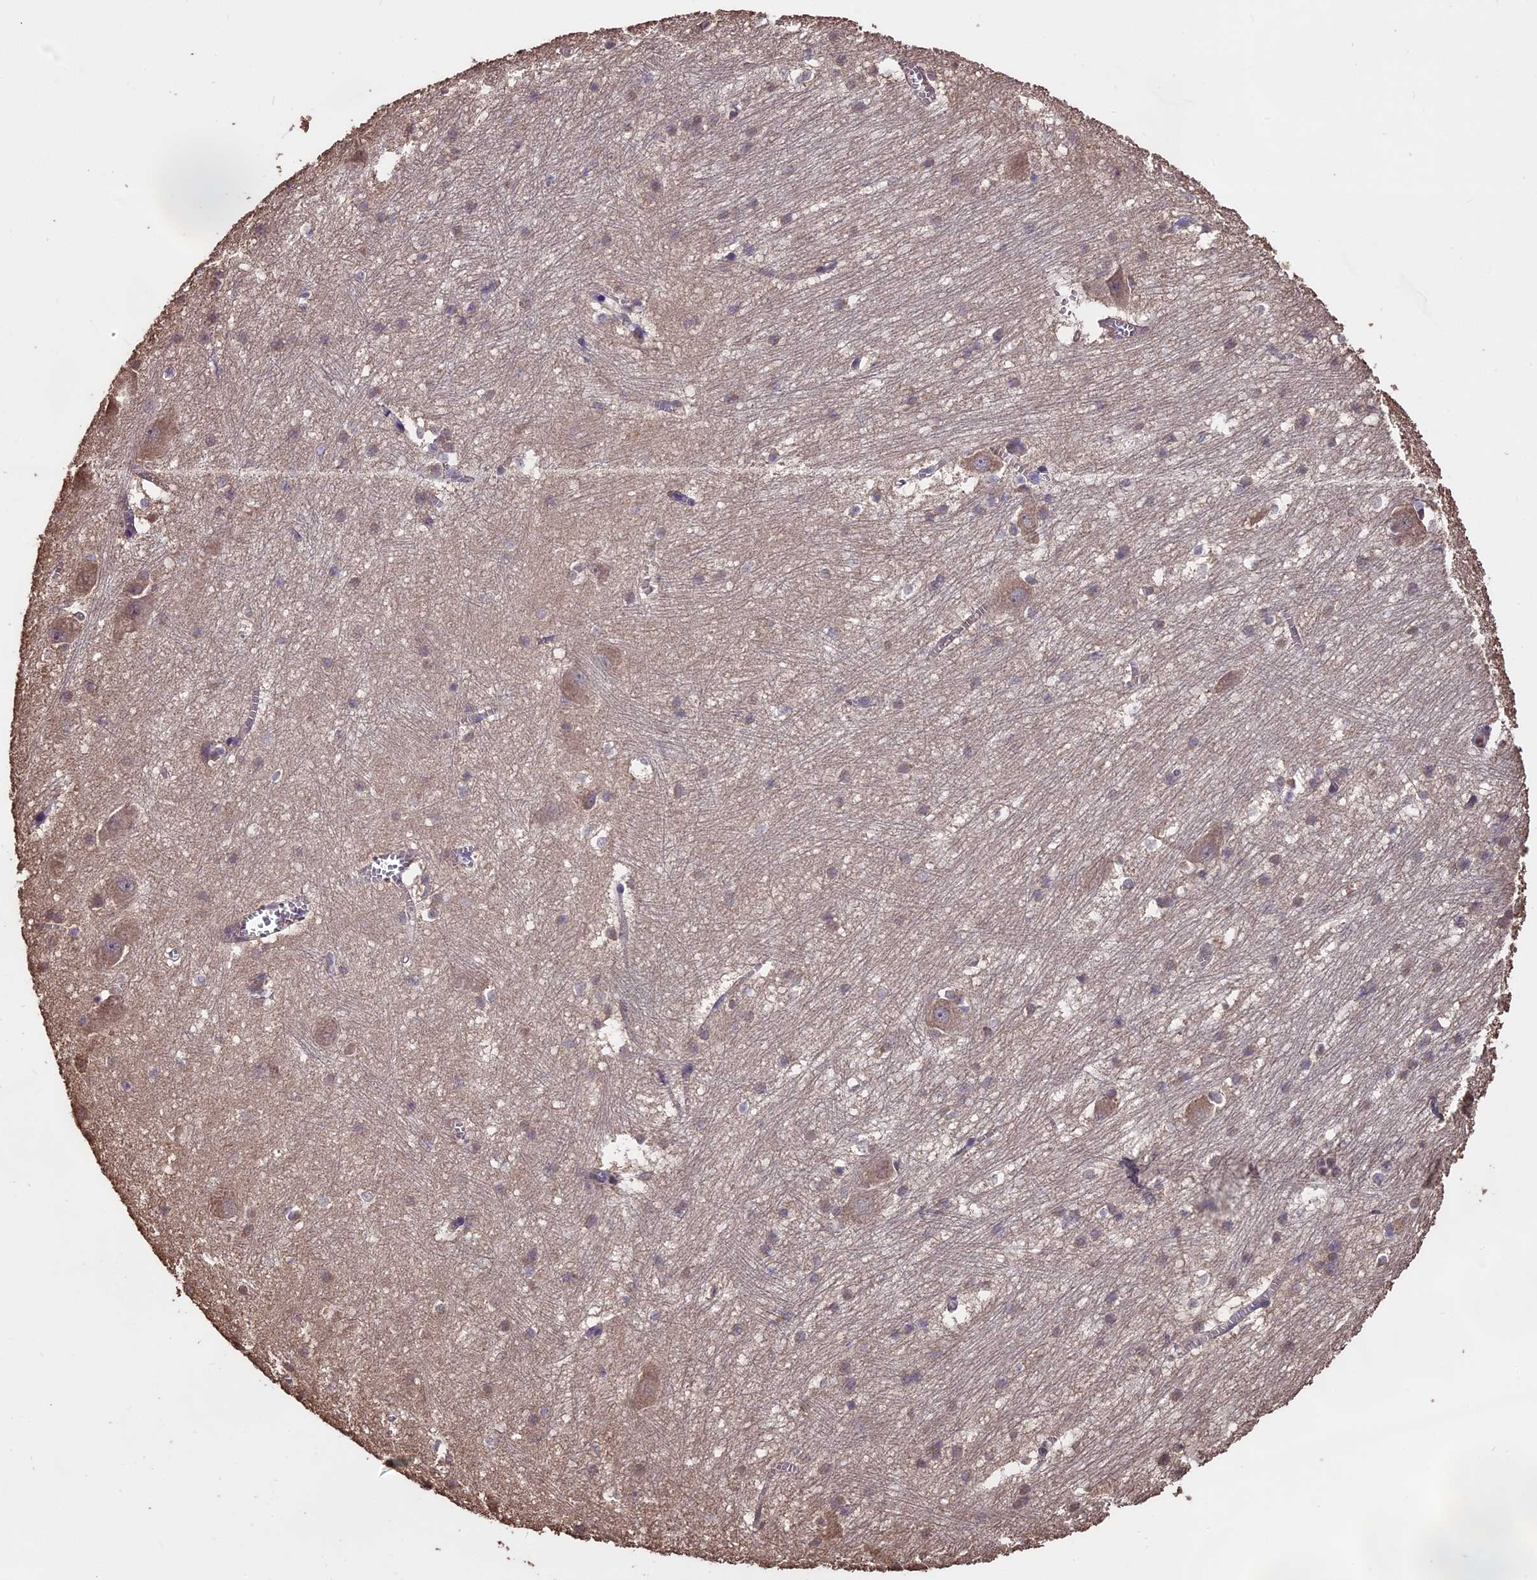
{"staining": {"intensity": "weak", "quantity": "<25%", "location": "cytoplasmic/membranous"}, "tissue": "caudate", "cell_type": "Glial cells", "image_type": "normal", "snomed": [{"axis": "morphology", "description": "Normal tissue, NOS"}, {"axis": "topography", "description": "Lateral ventricle wall"}], "caption": "Caudate stained for a protein using immunohistochemistry (IHC) reveals no positivity glial cells.", "gene": "PGPEP1L", "patient": {"sex": "male", "age": 37}}